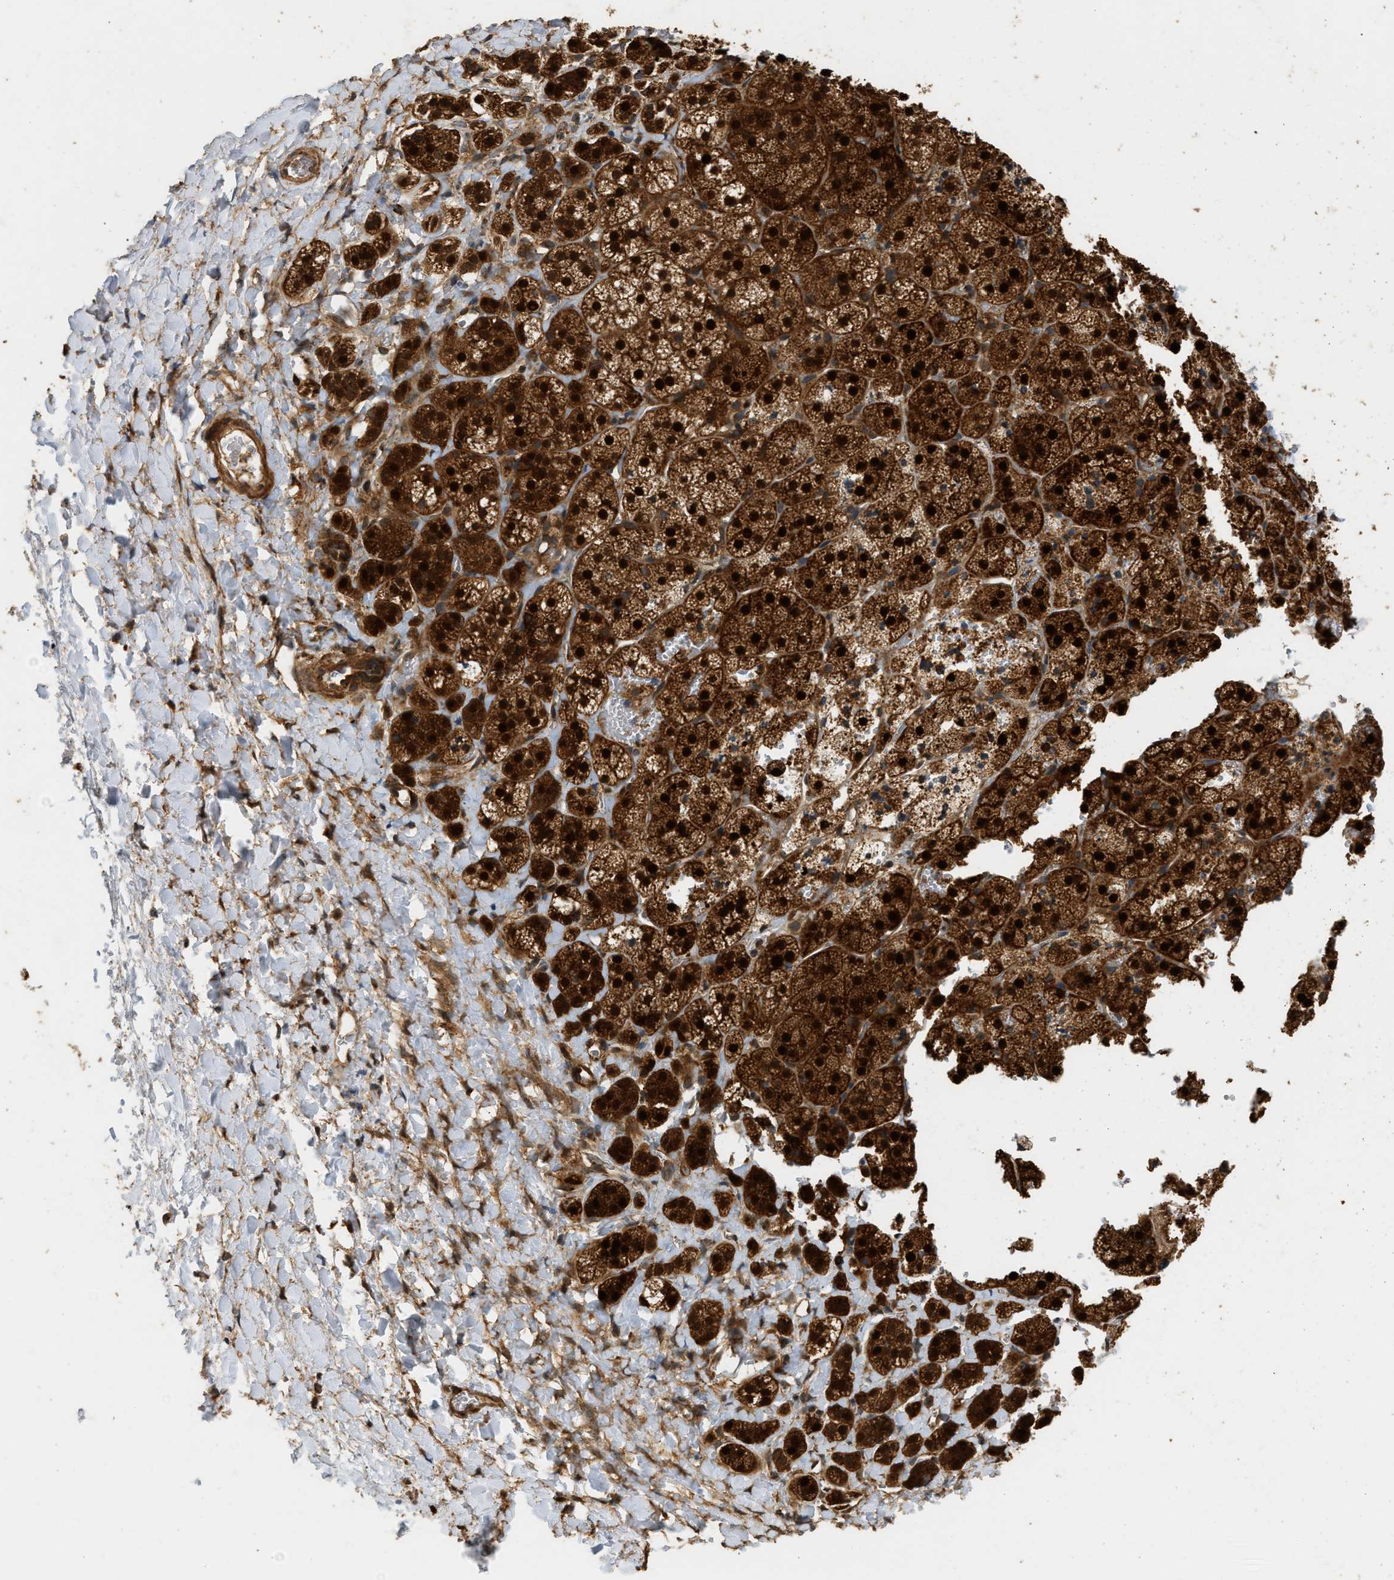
{"staining": {"intensity": "strong", "quantity": ">75%", "location": "cytoplasmic/membranous,nuclear"}, "tissue": "adrenal gland", "cell_type": "Glandular cells", "image_type": "normal", "snomed": [{"axis": "morphology", "description": "Normal tissue, NOS"}, {"axis": "topography", "description": "Adrenal gland"}], "caption": "Protein staining displays strong cytoplasmic/membranous,nuclear positivity in about >75% of glandular cells in unremarkable adrenal gland. (Stains: DAB (3,3'-diaminobenzidine) in brown, nuclei in blue, Microscopy: brightfield microscopy at high magnification).", "gene": "ENSG00000282218", "patient": {"sex": "female", "age": 44}}